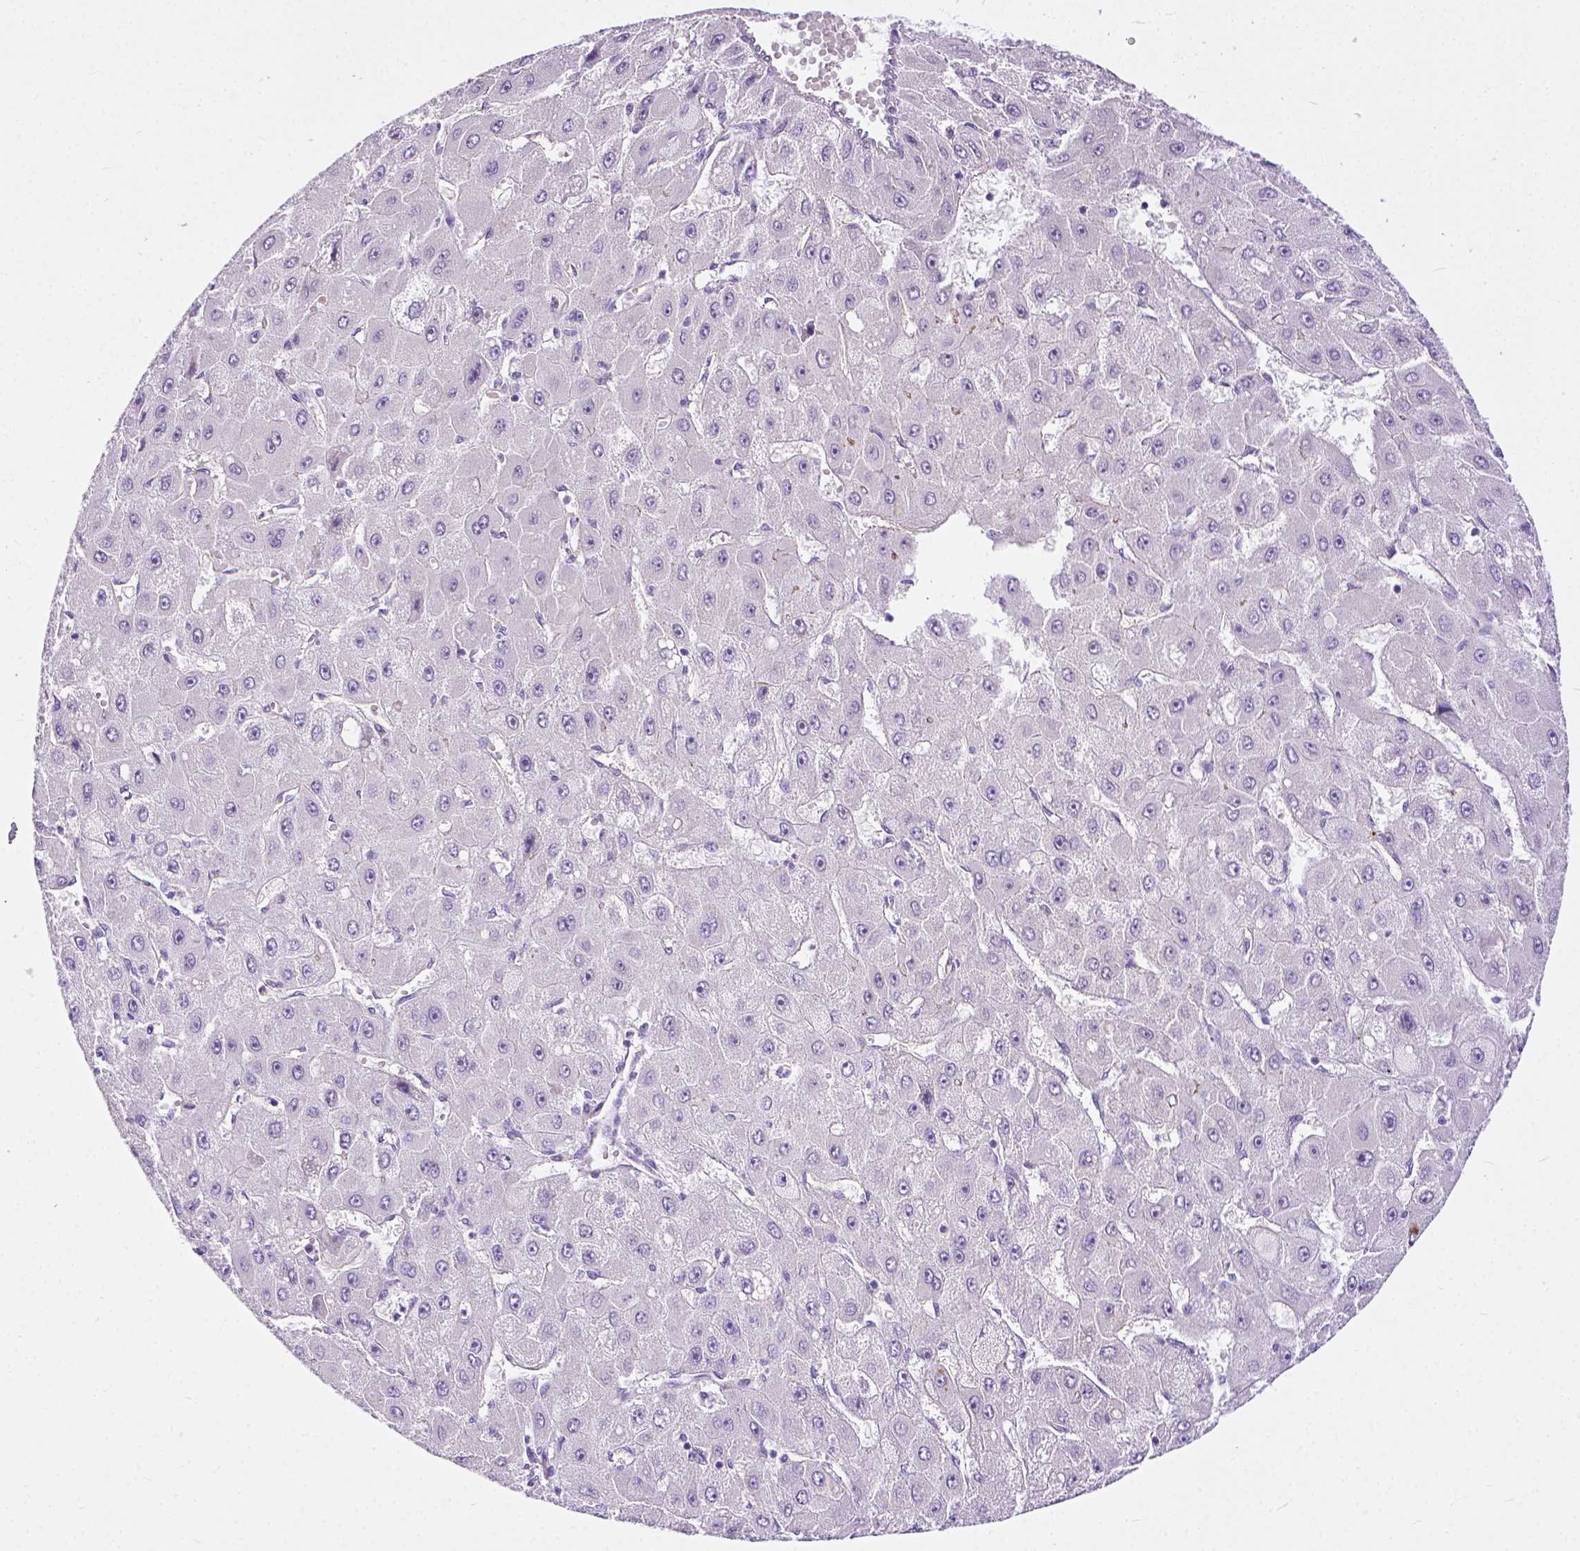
{"staining": {"intensity": "negative", "quantity": "none", "location": "none"}, "tissue": "liver cancer", "cell_type": "Tumor cells", "image_type": "cancer", "snomed": [{"axis": "morphology", "description": "Carcinoma, Hepatocellular, NOS"}, {"axis": "topography", "description": "Liver"}], "caption": "Protein analysis of liver cancer (hepatocellular carcinoma) reveals no significant expression in tumor cells.", "gene": "ADGRF1", "patient": {"sex": "female", "age": 25}}